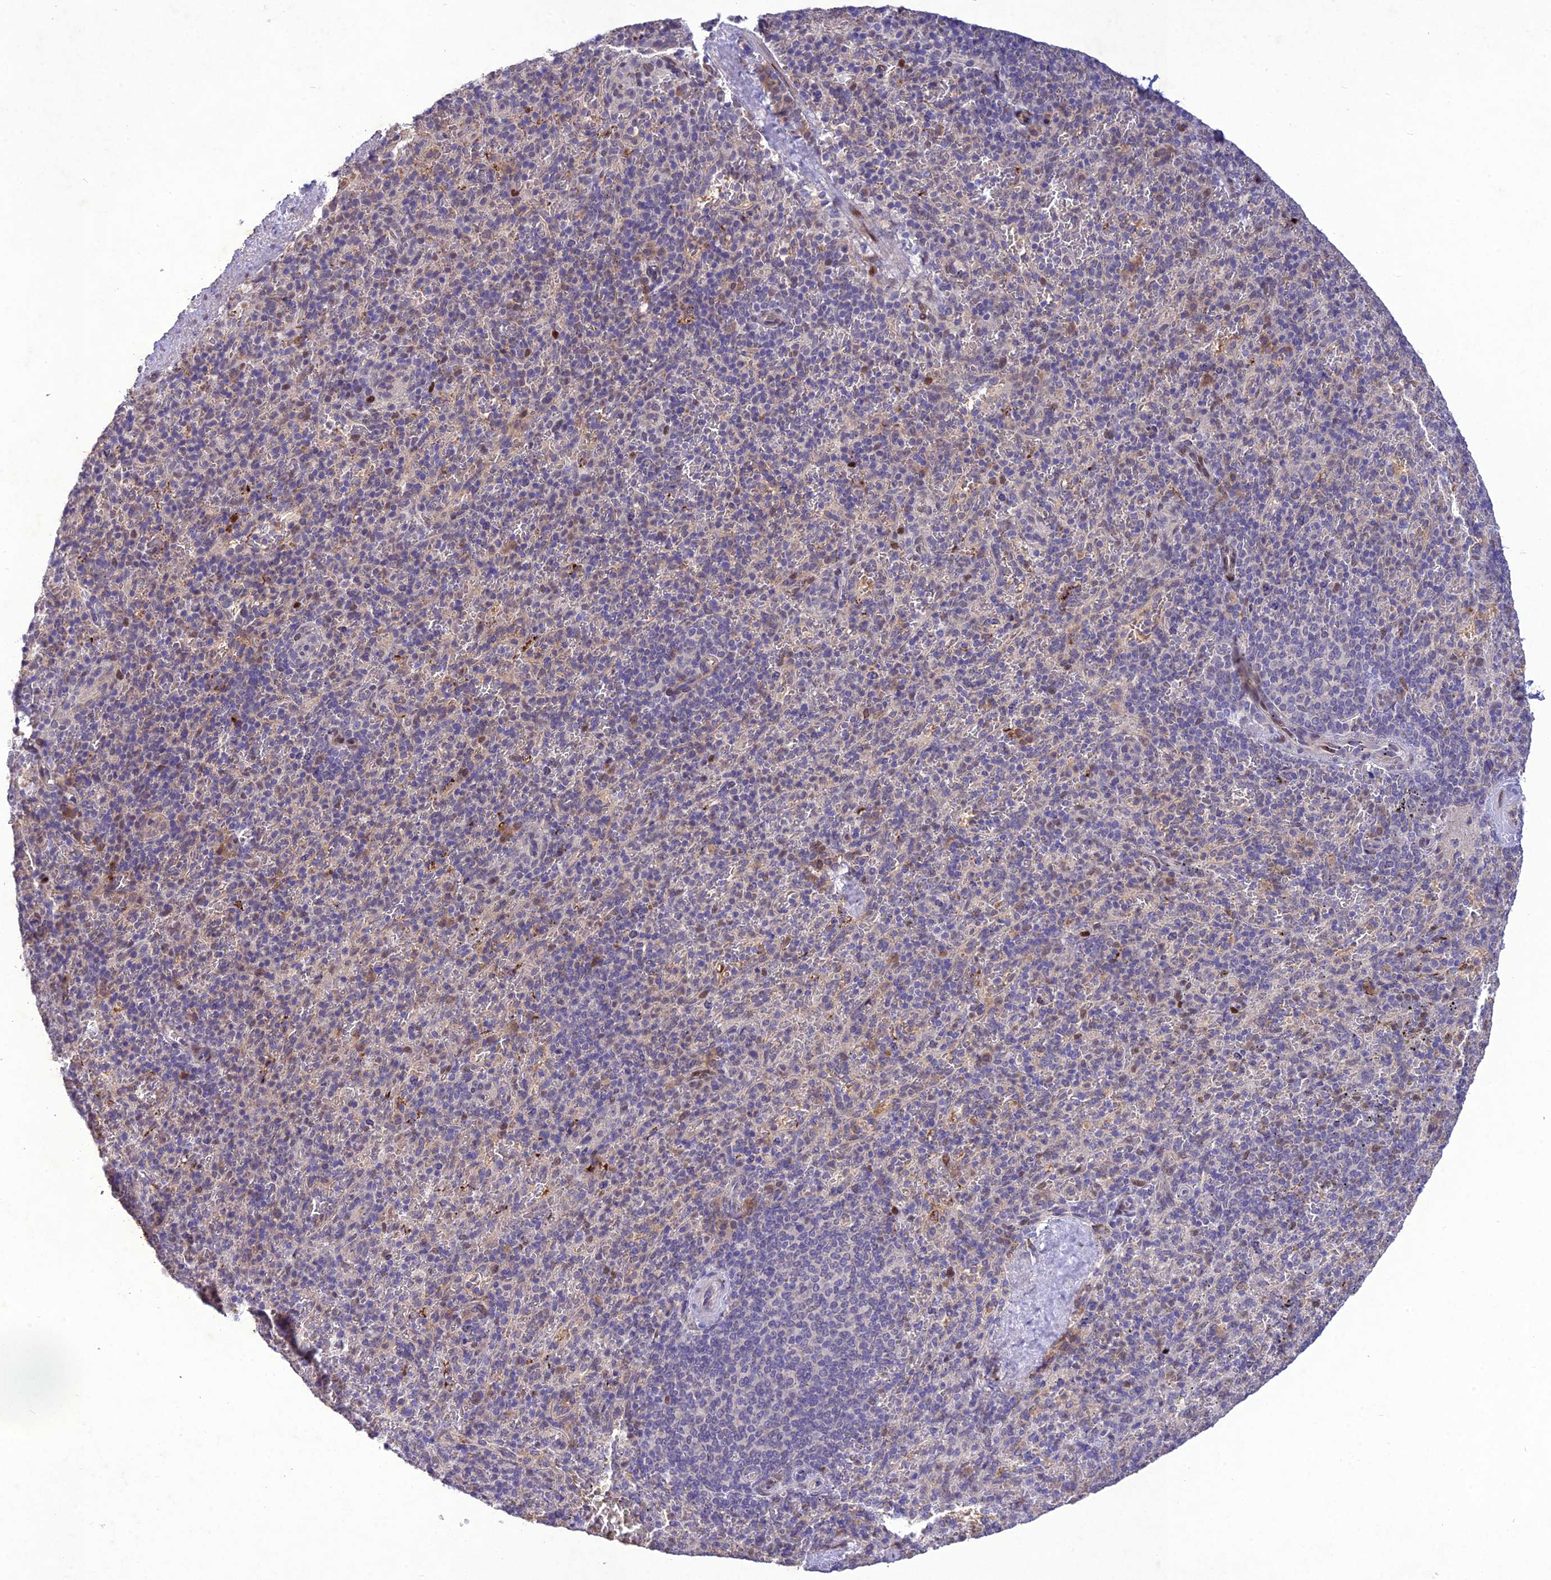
{"staining": {"intensity": "strong", "quantity": "<25%", "location": "cytoplasmic/membranous"}, "tissue": "spleen", "cell_type": "Cells in red pulp", "image_type": "normal", "snomed": [{"axis": "morphology", "description": "Normal tissue, NOS"}, {"axis": "topography", "description": "Spleen"}], "caption": "IHC histopathology image of benign spleen: spleen stained using immunohistochemistry demonstrates medium levels of strong protein expression localized specifically in the cytoplasmic/membranous of cells in red pulp, appearing as a cytoplasmic/membranous brown color.", "gene": "ANKRD52", "patient": {"sex": "male", "age": 82}}